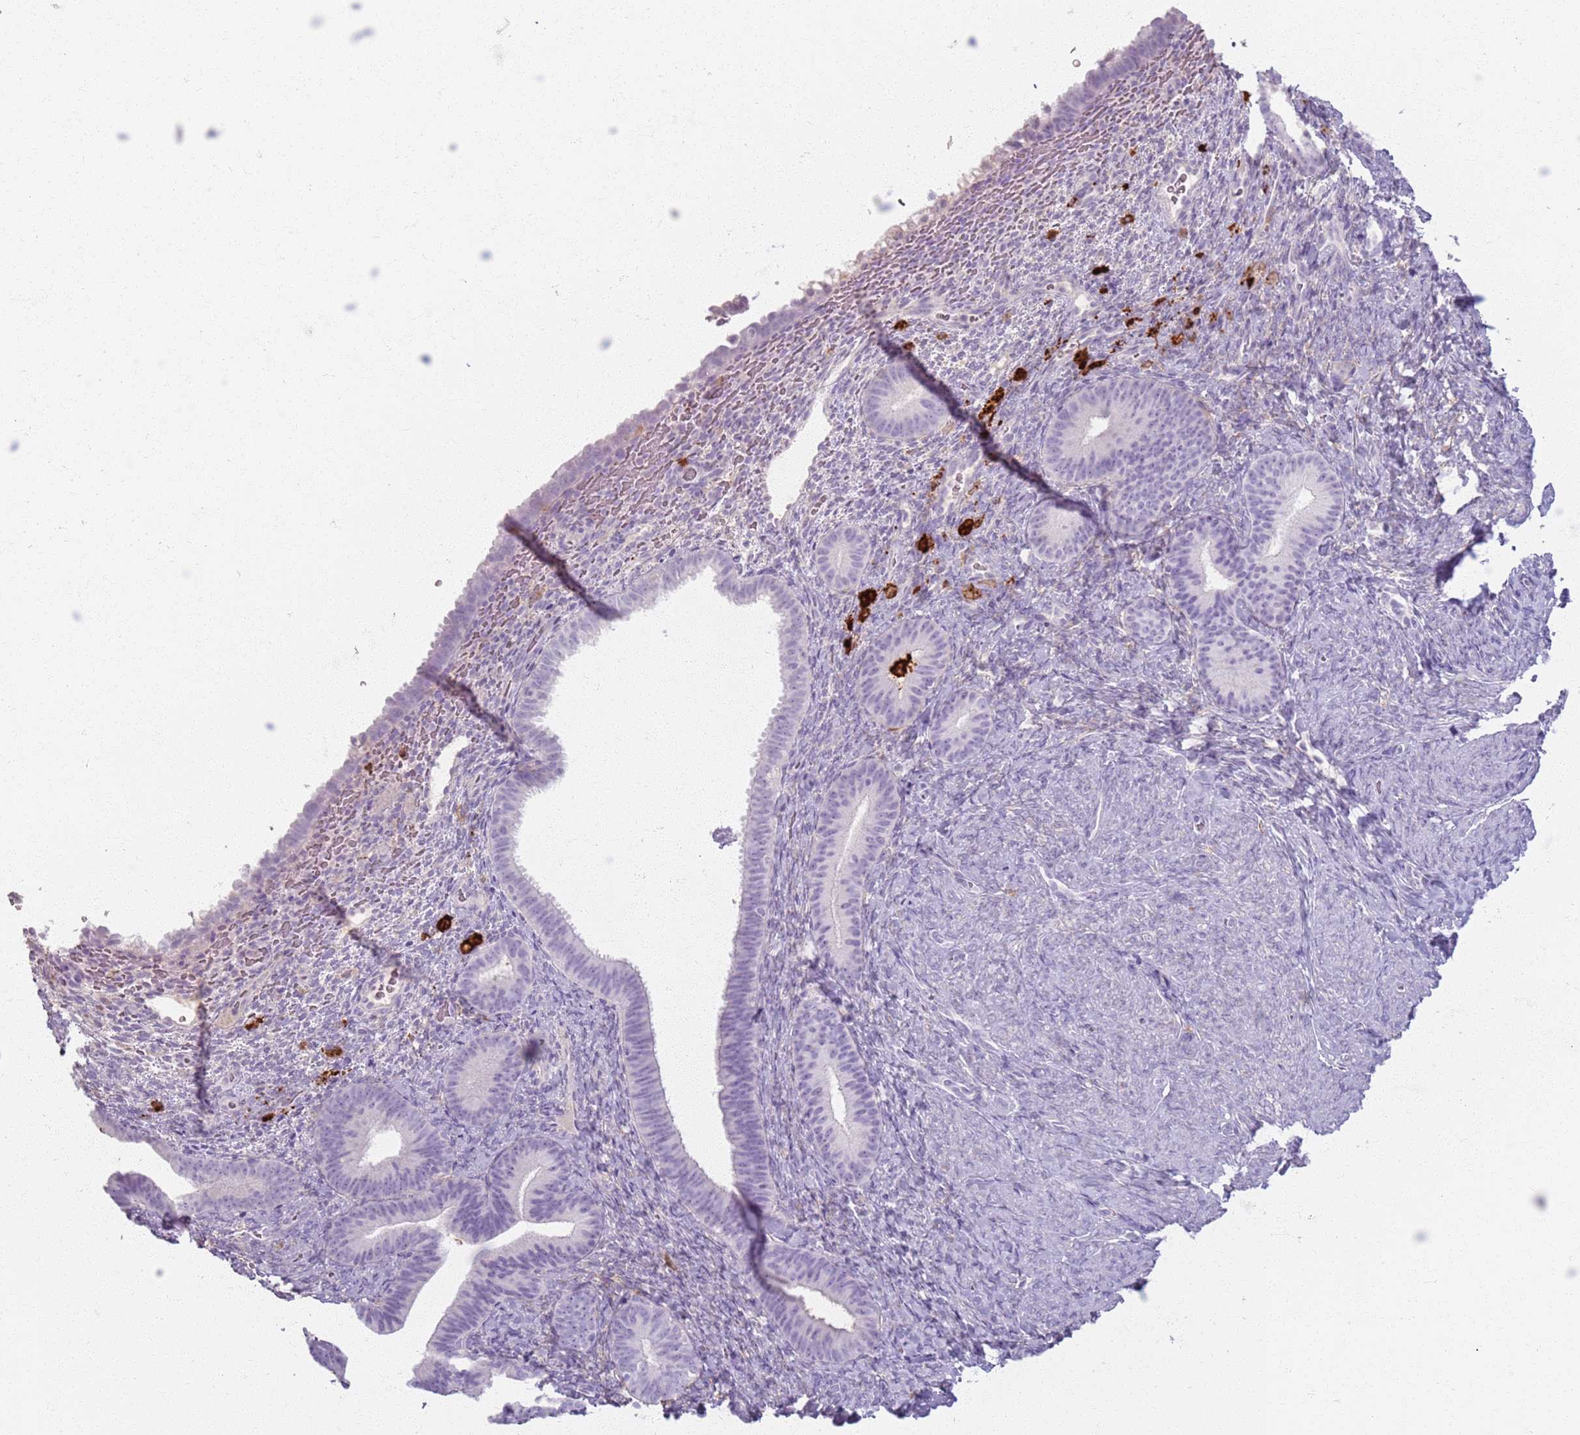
{"staining": {"intensity": "negative", "quantity": "none", "location": "none"}, "tissue": "endometrium", "cell_type": "Cells in endometrial stroma", "image_type": "normal", "snomed": [{"axis": "morphology", "description": "Normal tissue, NOS"}, {"axis": "topography", "description": "Endometrium"}], "caption": "Immunohistochemistry micrograph of normal human endometrium stained for a protein (brown), which shows no positivity in cells in endometrial stroma. (Brightfield microscopy of DAB IHC at high magnification).", "gene": "GDPGP1", "patient": {"sex": "female", "age": 65}}